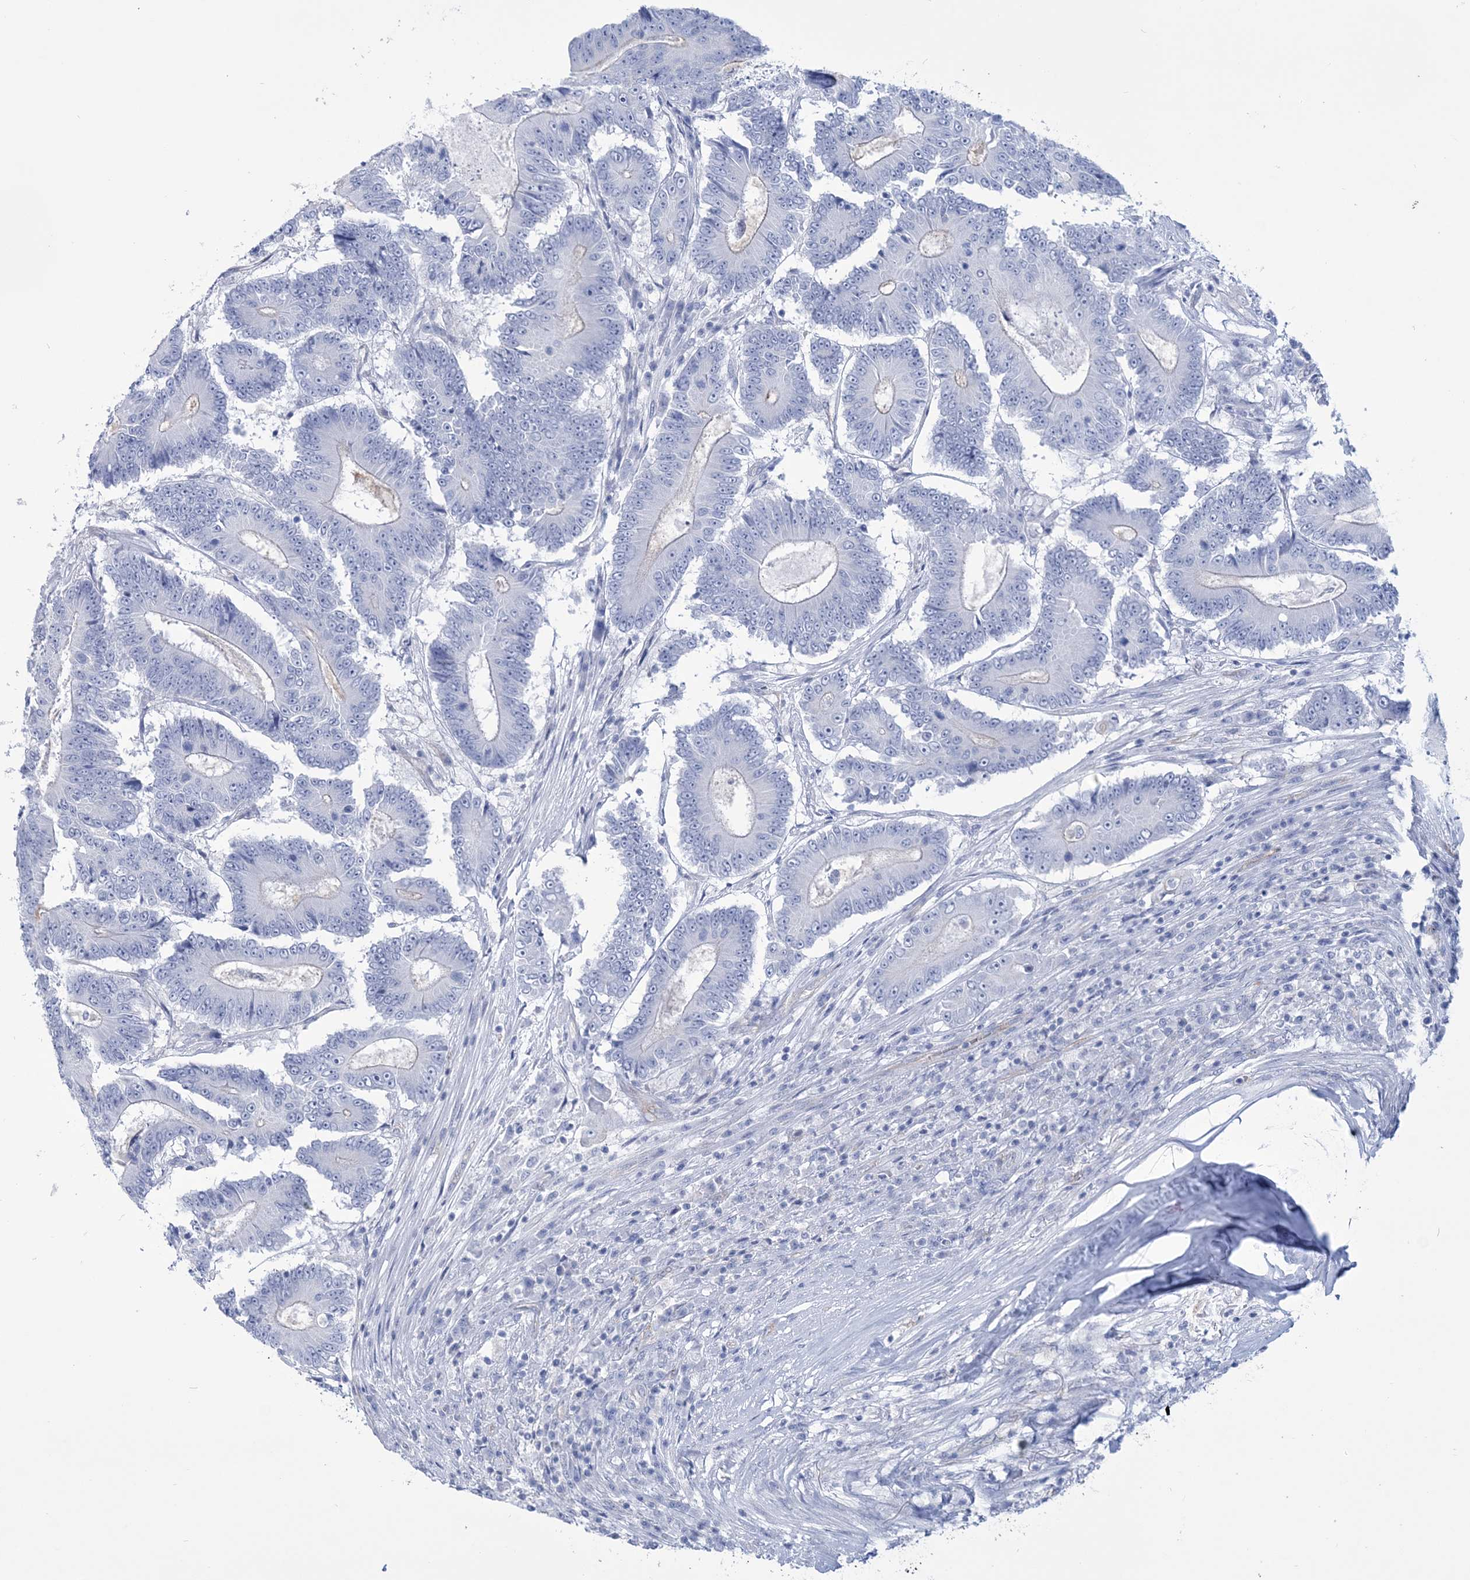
{"staining": {"intensity": "negative", "quantity": "none", "location": "none"}, "tissue": "colorectal cancer", "cell_type": "Tumor cells", "image_type": "cancer", "snomed": [{"axis": "morphology", "description": "Adenocarcinoma, NOS"}, {"axis": "topography", "description": "Colon"}], "caption": "An immunohistochemistry histopathology image of adenocarcinoma (colorectal) is shown. There is no staining in tumor cells of adenocarcinoma (colorectal). Nuclei are stained in blue.", "gene": "RAB11FIP5", "patient": {"sex": "male", "age": 83}}